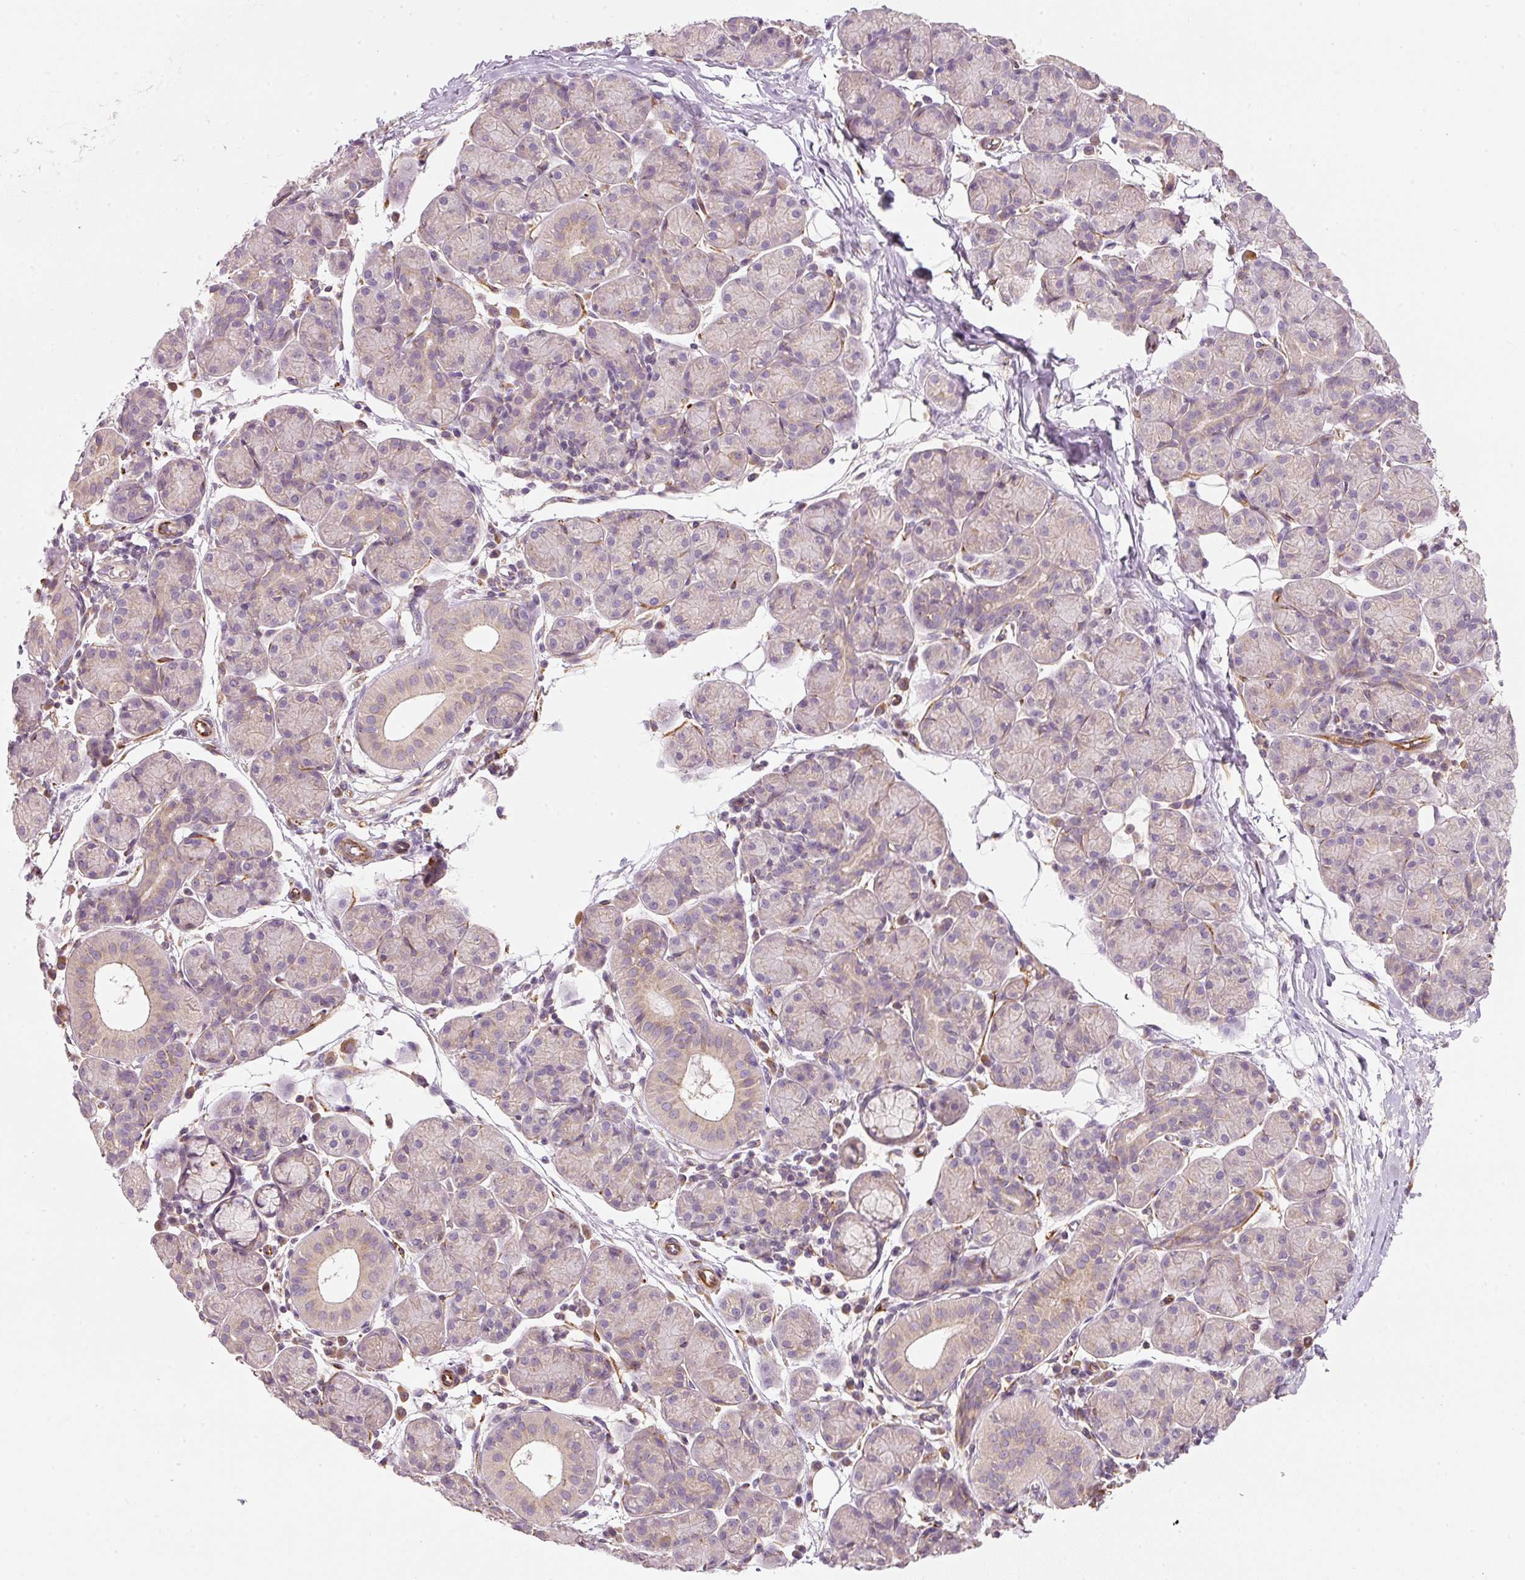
{"staining": {"intensity": "weak", "quantity": "<25%", "location": "cytoplasmic/membranous"}, "tissue": "salivary gland", "cell_type": "Glandular cells", "image_type": "normal", "snomed": [{"axis": "morphology", "description": "Normal tissue, NOS"}, {"axis": "morphology", "description": "Inflammation, NOS"}, {"axis": "topography", "description": "Lymph node"}, {"axis": "topography", "description": "Salivary gland"}], "caption": "An image of salivary gland stained for a protein shows no brown staining in glandular cells. (DAB immunohistochemistry visualized using brightfield microscopy, high magnification).", "gene": "RNF167", "patient": {"sex": "male", "age": 3}}